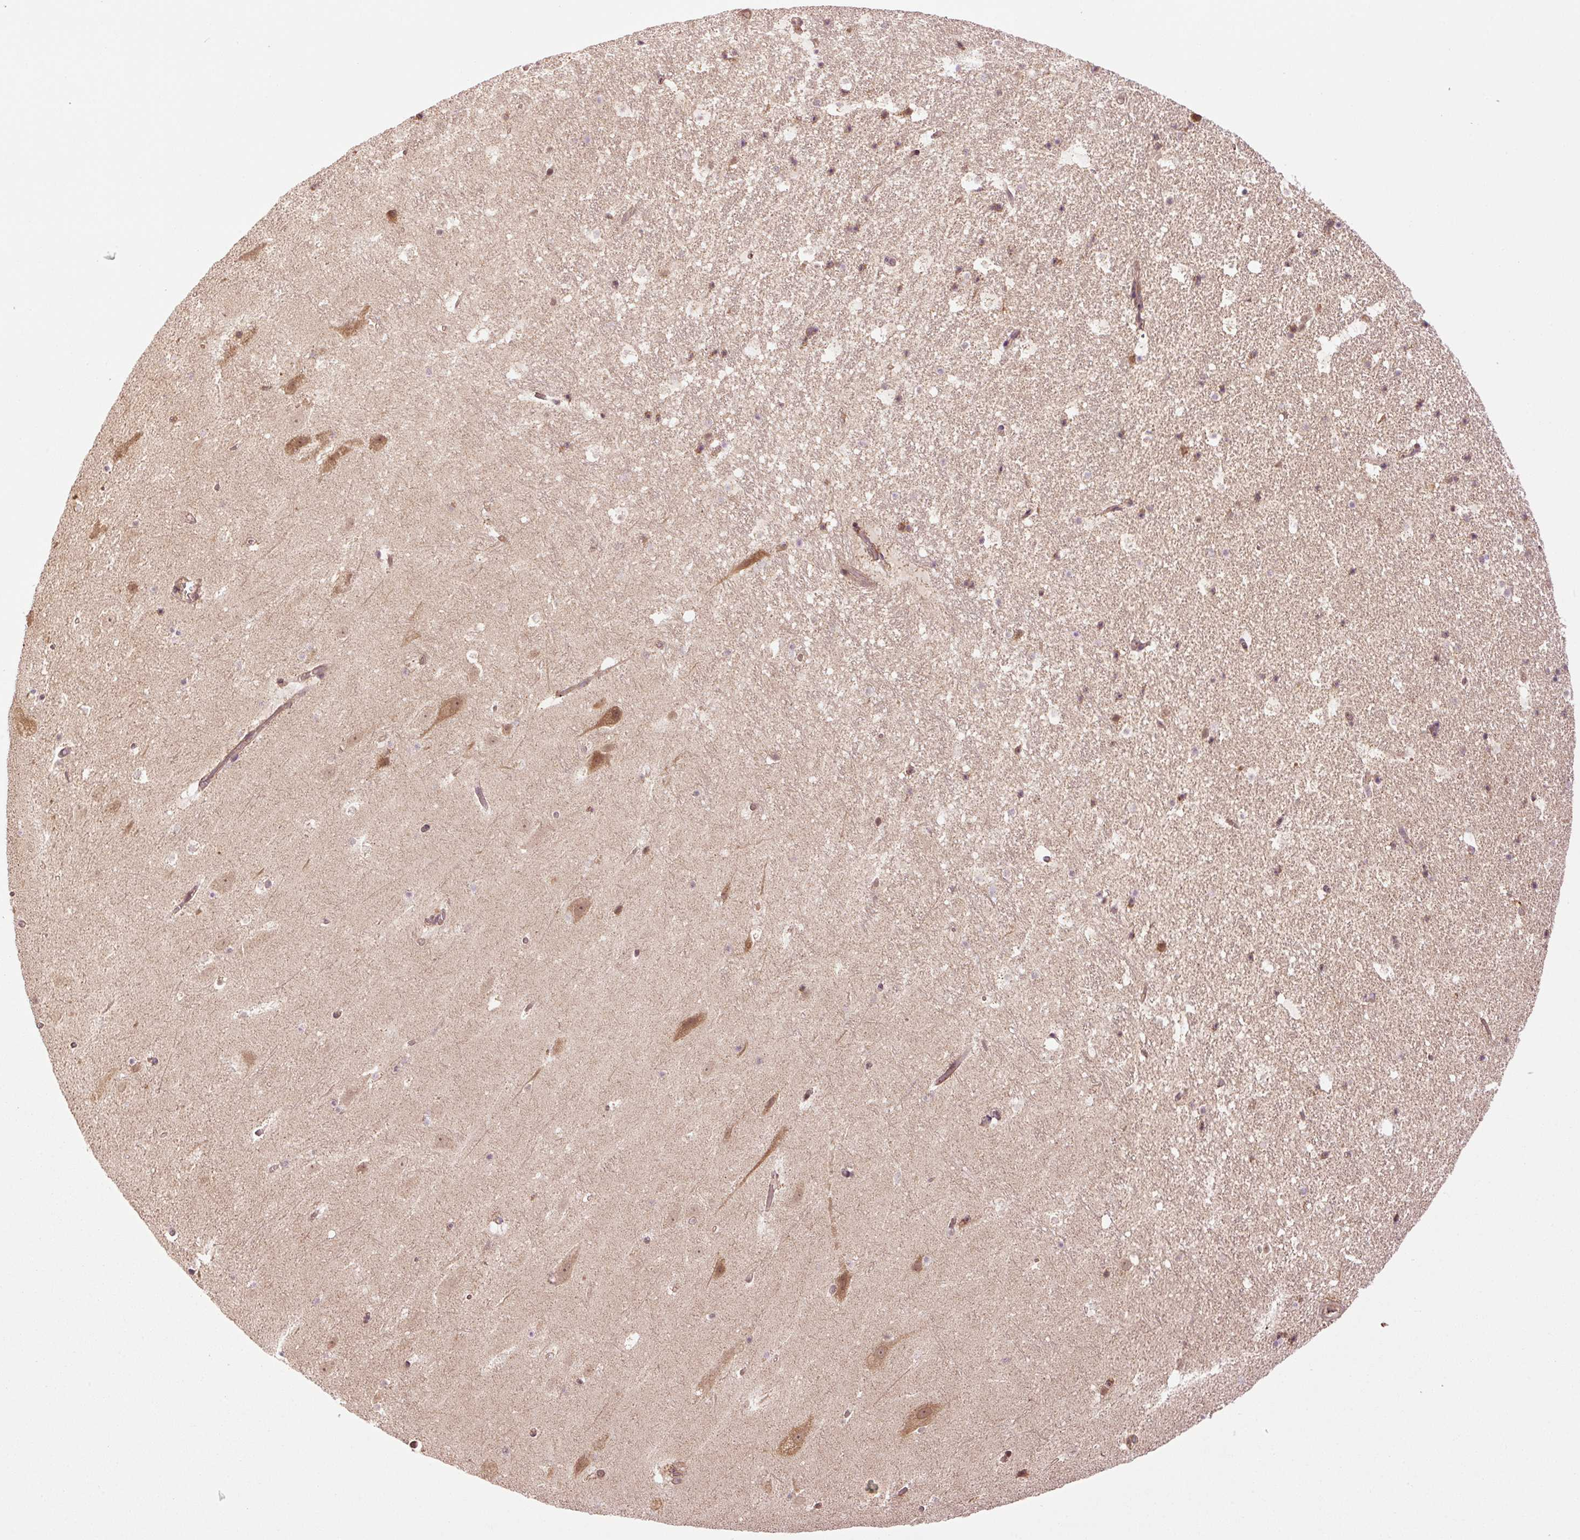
{"staining": {"intensity": "moderate", "quantity": ">75%", "location": "cytoplasmic/membranous"}, "tissue": "hippocampus", "cell_type": "Glial cells", "image_type": "normal", "snomed": [{"axis": "morphology", "description": "Normal tissue, NOS"}, {"axis": "topography", "description": "Hippocampus"}], "caption": "Hippocampus stained with DAB (3,3'-diaminobenzidine) immunohistochemistry (IHC) shows medium levels of moderate cytoplasmic/membranous positivity in about >75% of glial cells.", "gene": "OXER1", "patient": {"sex": "male", "age": 37}}